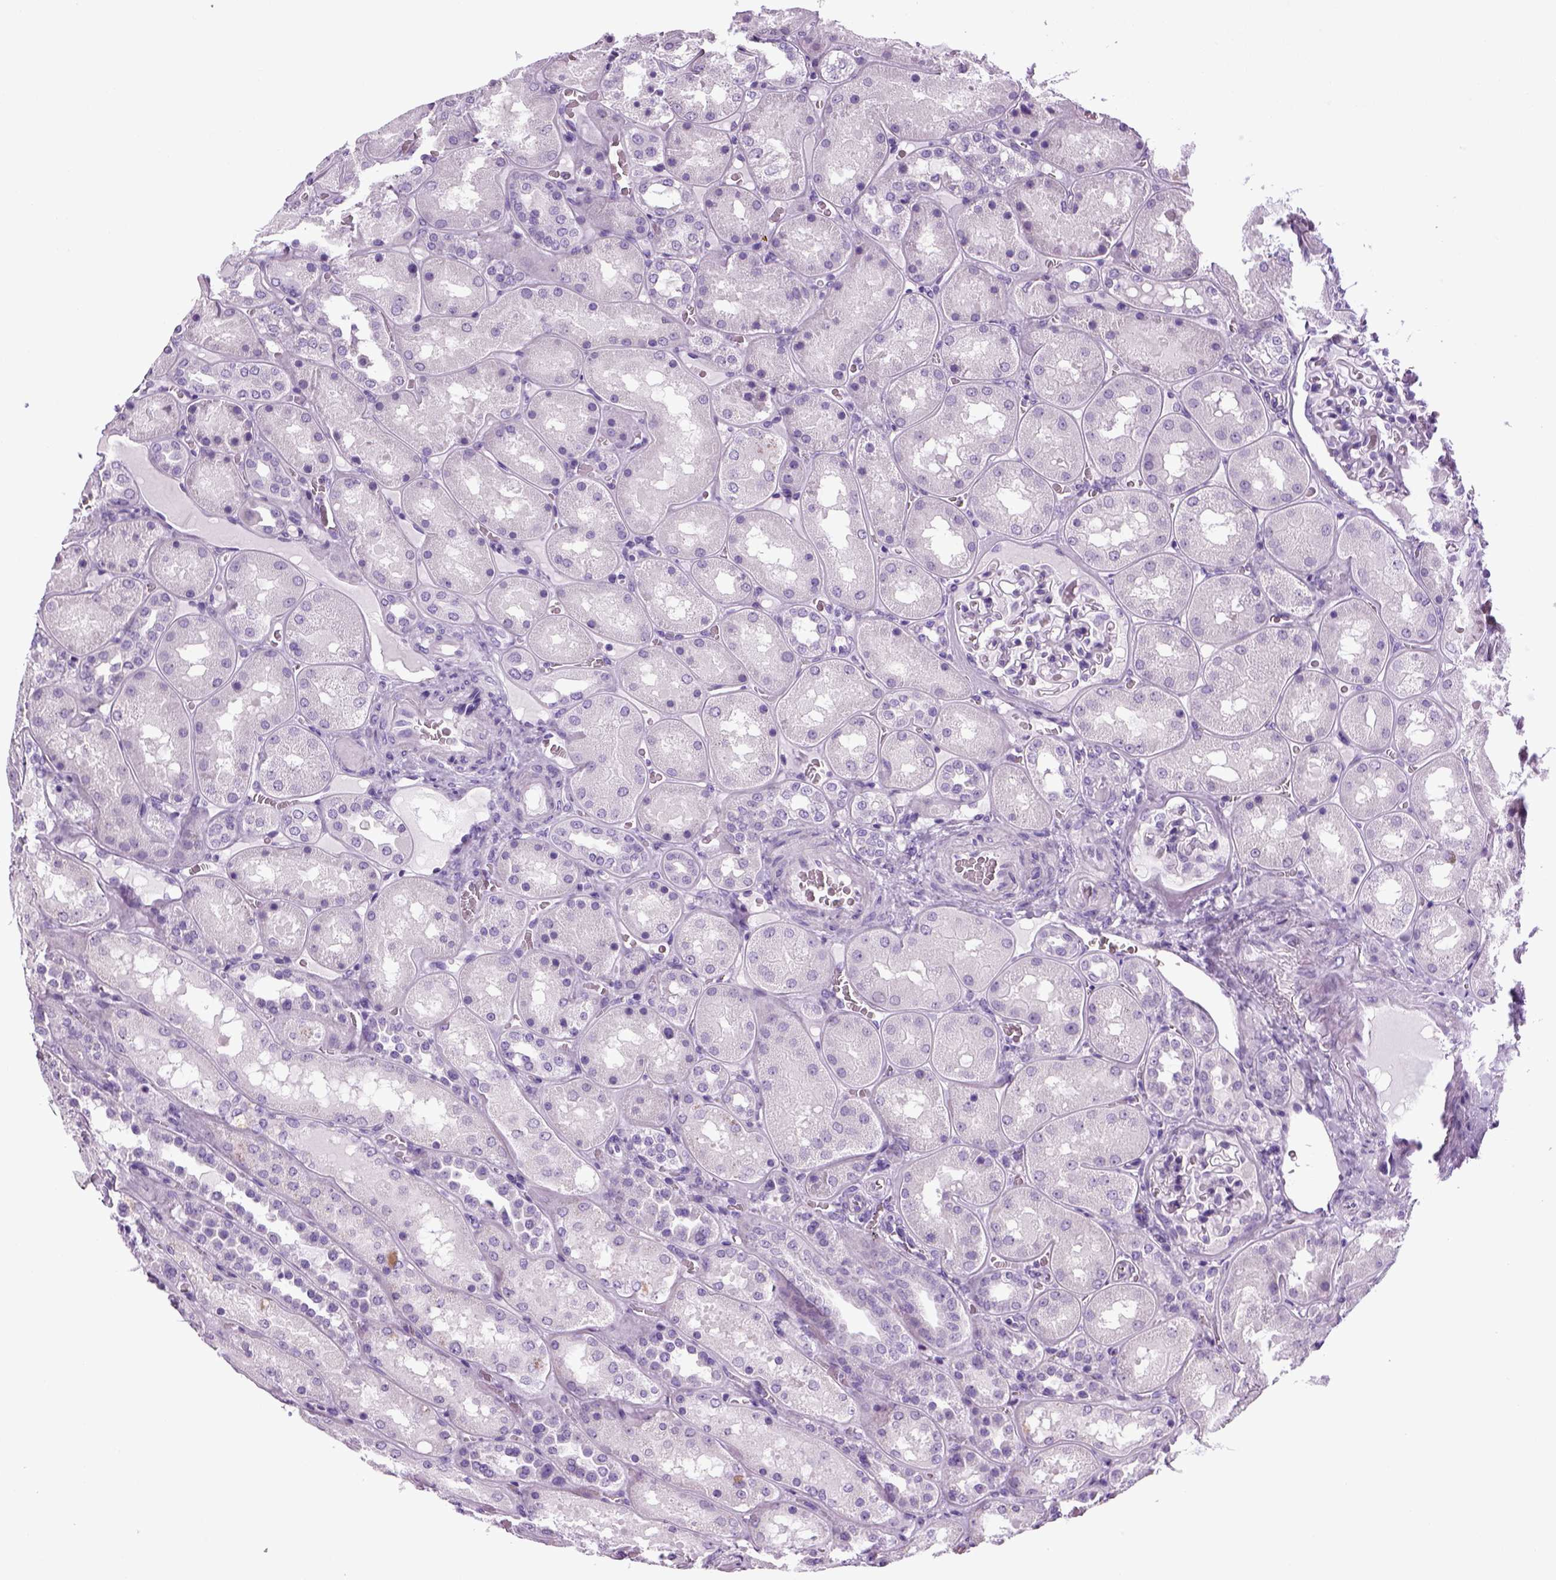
{"staining": {"intensity": "negative", "quantity": "none", "location": "none"}, "tissue": "kidney", "cell_type": "Cells in glomeruli", "image_type": "normal", "snomed": [{"axis": "morphology", "description": "Normal tissue, NOS"}, {"axis": "topography", "description": "Kidney"}], "caption": "The image demonstrates no staining of cells in glomeruli in benign kidney.", "gene": "HMCN2", "patient": {"sex": "male", "age": 73}}